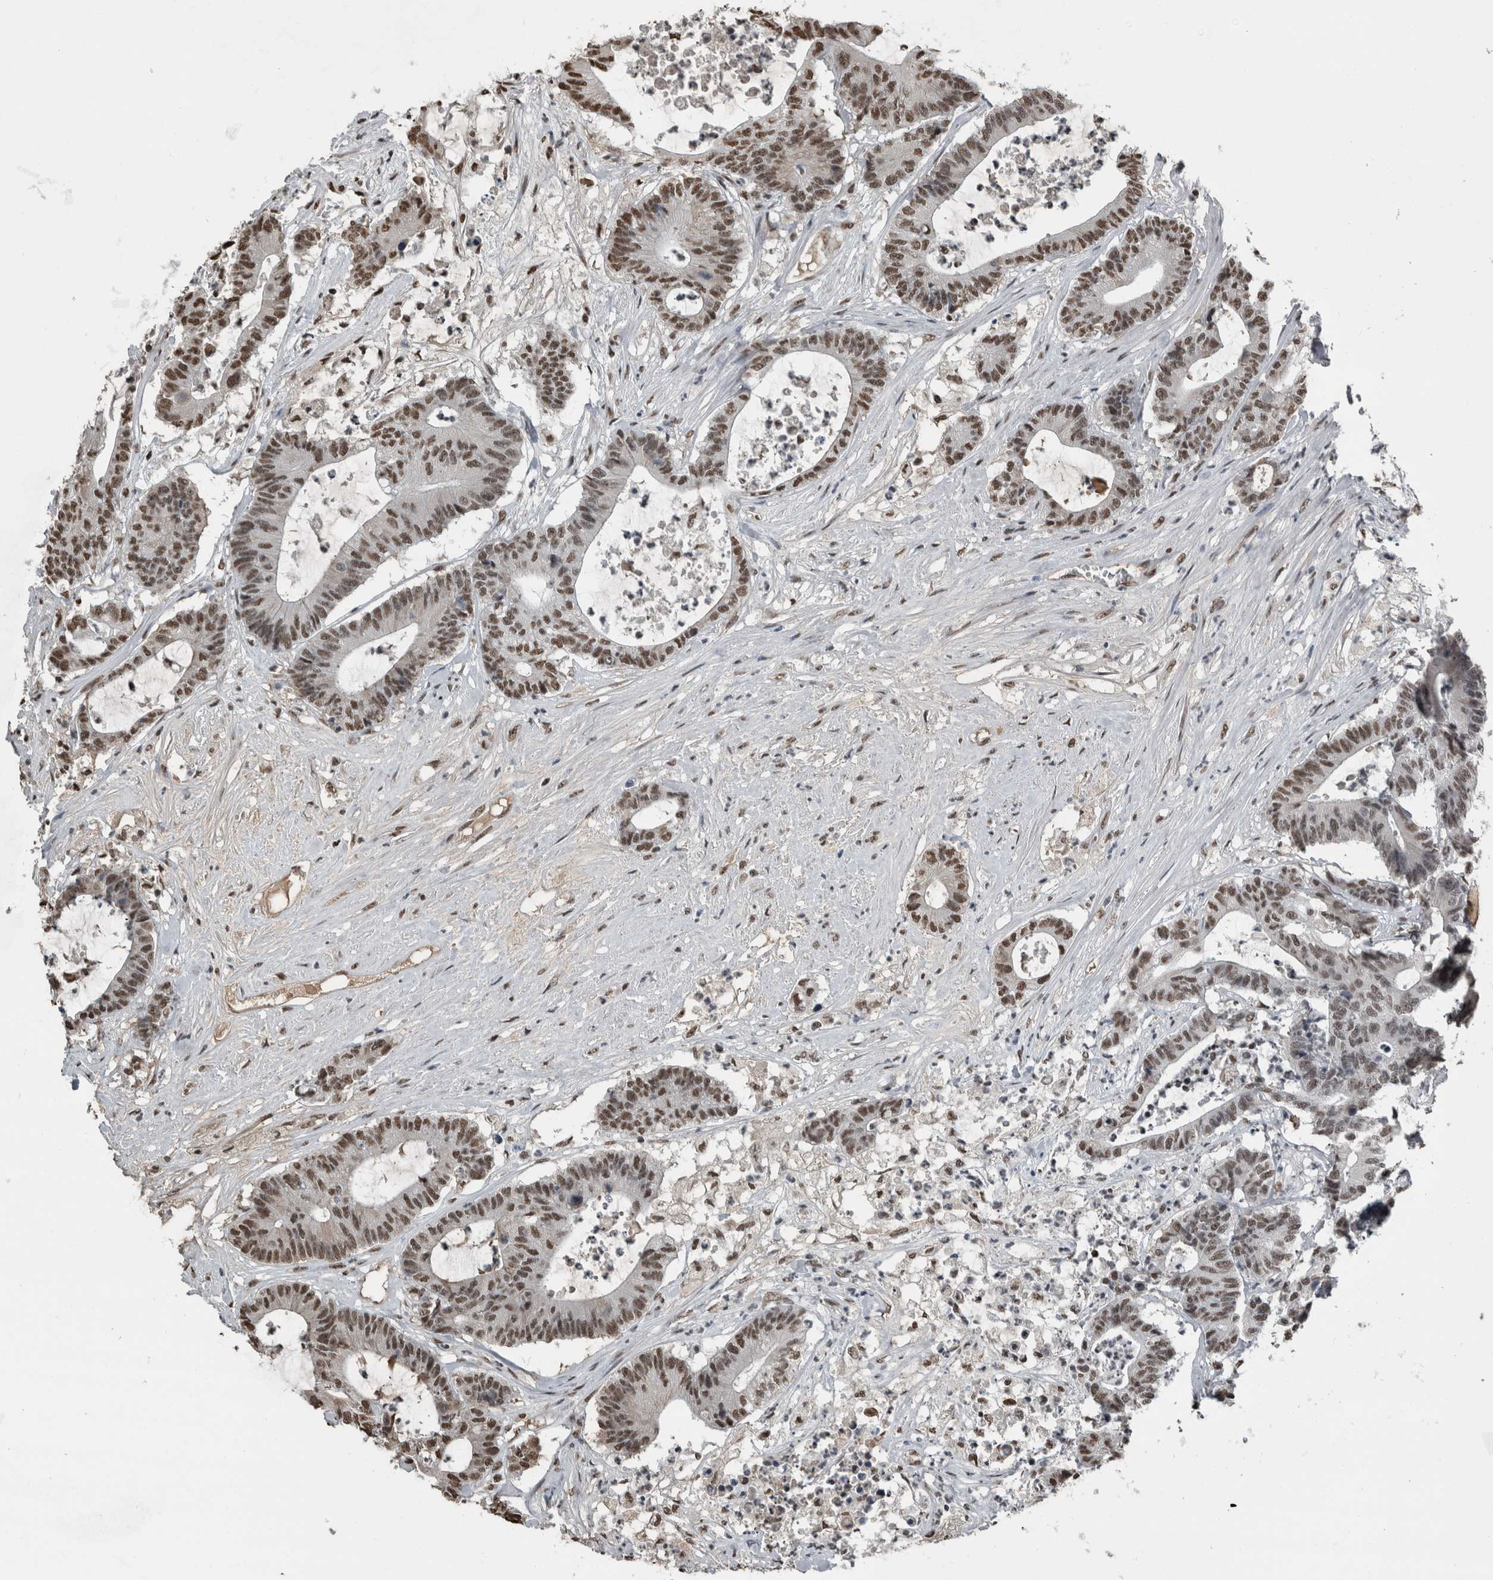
{"staining": {"intensity": "moderate", "quantity": ">75%", "location": "nuclear"}, "tissue": "colorectal cancer", "cell_type": "Tumor cells", "image_type": "cancer", "snomed": [{"axis": "morphology", "description": "Adenocarcinoma, NOS"}, {"axis": "topography", "description": "Colon"}], "caption": "Immunohistochemistry staining of adenocarcinoma (colorectal), which displays medium levels of moderate nuclear staining in approximately >75% of tumor cells indicating moderate nuclear protein expression. The staining was performed using DAB (3,3'-diaminobenzidine) (brown) for protein detection and nuclei were counterstained in hematoxylin (blue).", "gene": "TGS1", "patient": {"sex": "female", "age": 84}}